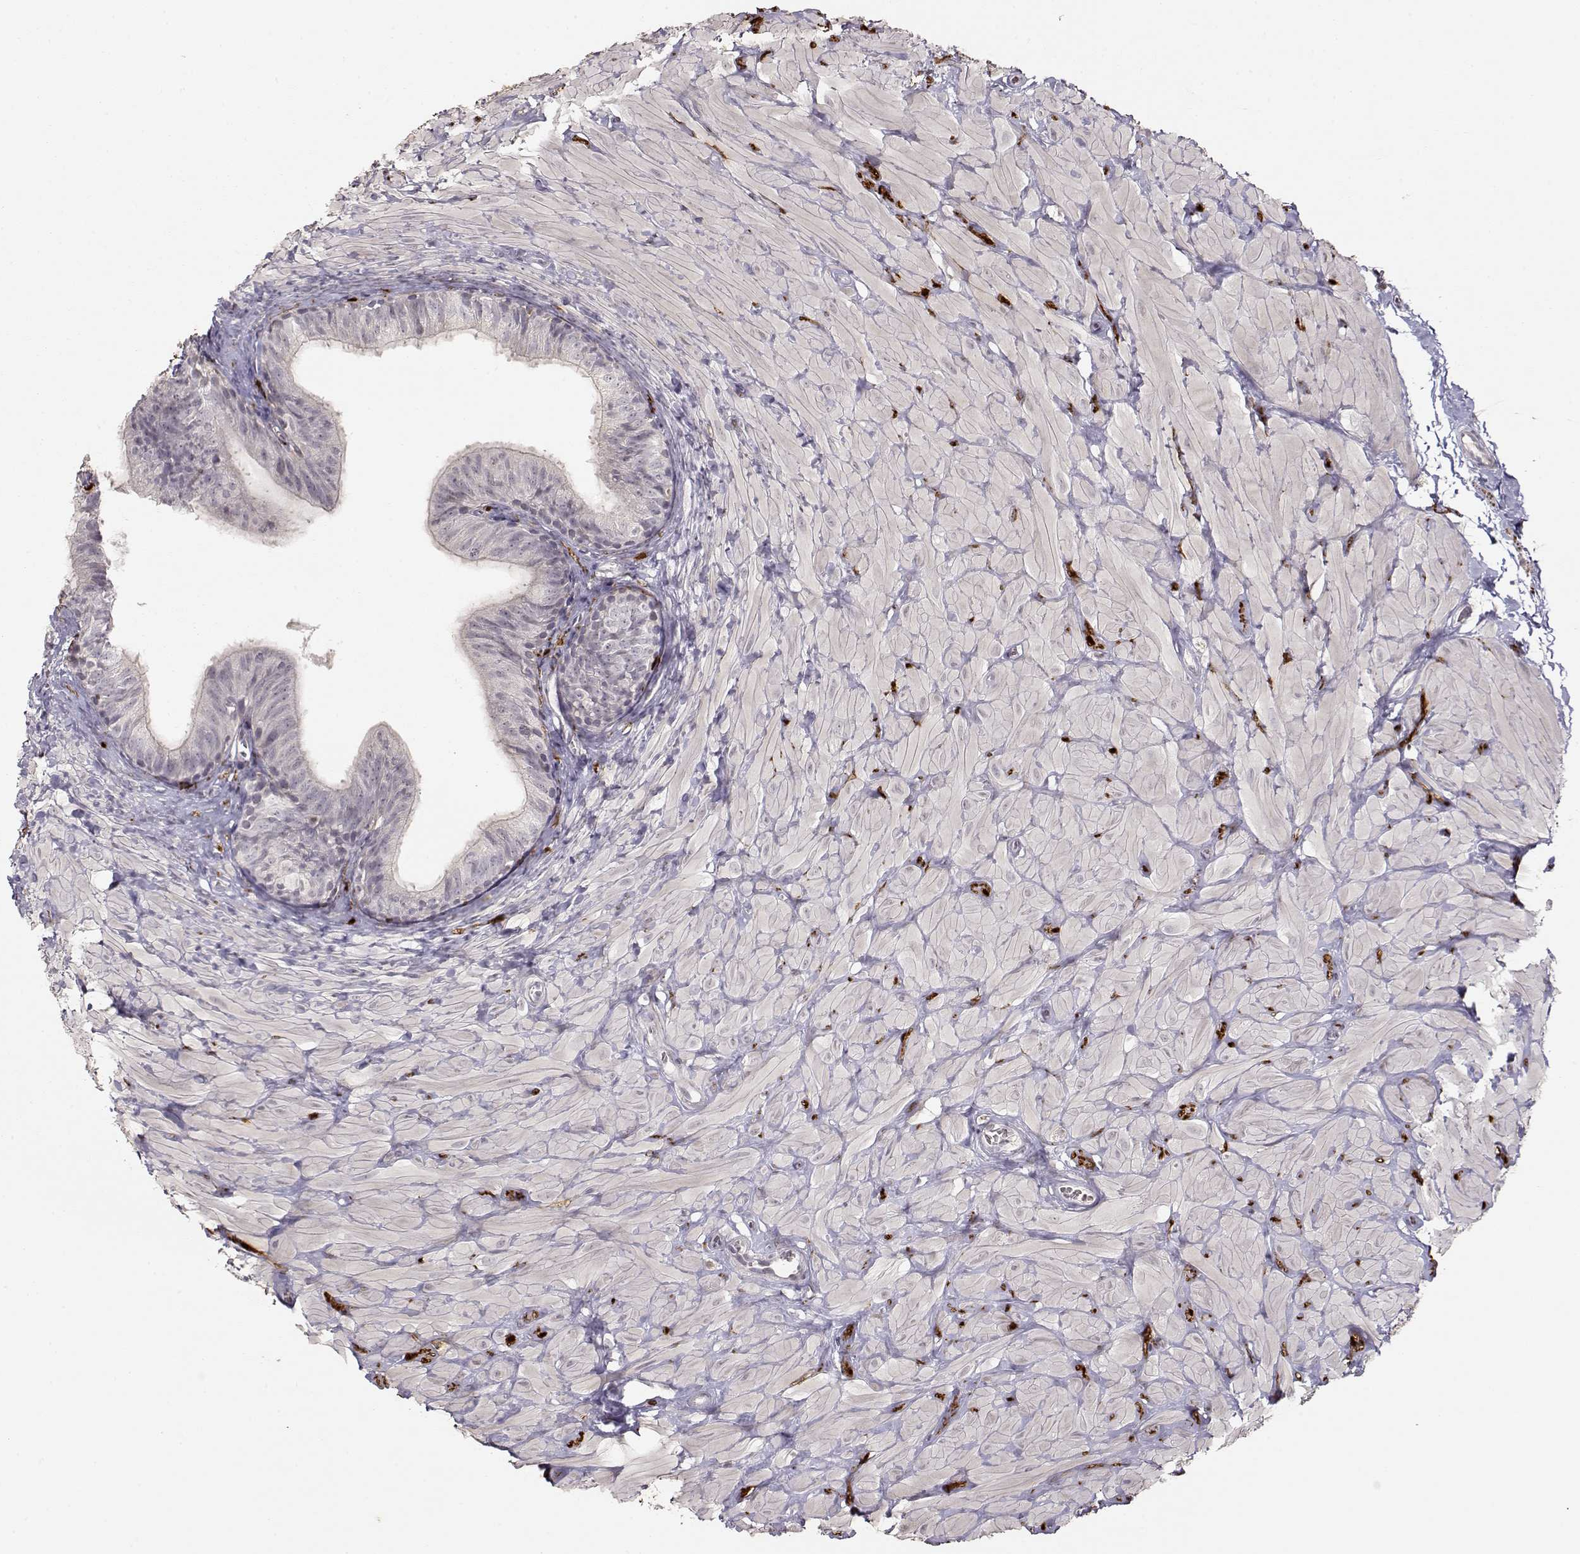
{"staining": {"intensity": "negative", "quantity": "none", "location": "none"}, "tissue": "epididymis", "cell_type": "Glandular cells", "image_type": "normal", "snomed": [{"axis": "morphology", "description": "Normal tissue, NOS"}, {"axis": "topography", "description": "Epididymis"}, {"axis": "topography", "description": "Vas deferens"}], "caption": "High power microscopy photomicrograph of an immunohistochemistry photomicrograph of unremarkable epididymis, revealing no significant positivity in glandular cells. Brightfield microscopy of immunohistochemistry (IHC) stained with DAB (3,3'-diaminobenzidine) (brown) and hematoxylin (blue), captured at high magnification.", "gene": "S100B", "patient": {"sex": "male", "age": 23}}